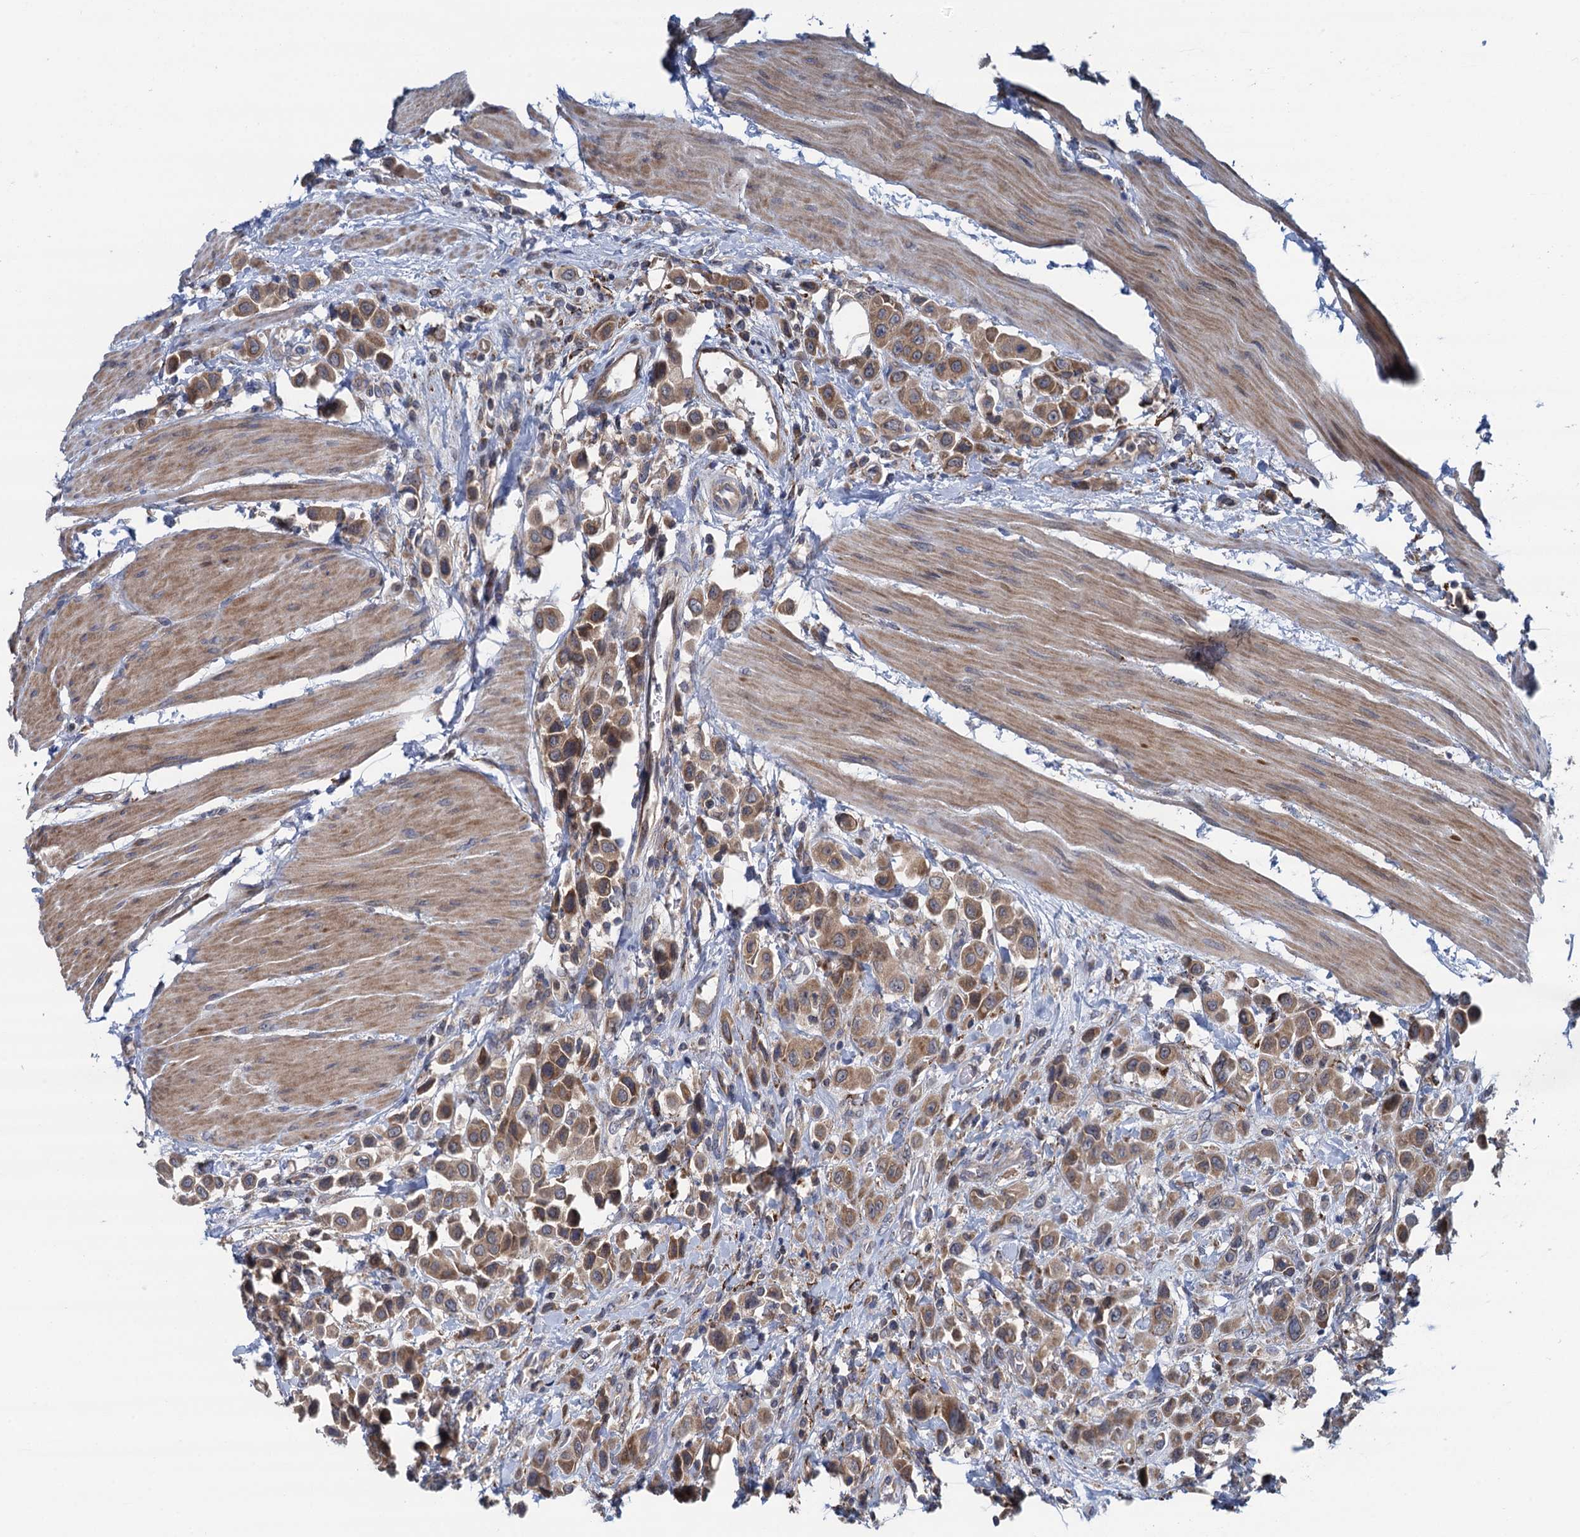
{"staining": {"intensity": "moderate", "quantity": ">75%", "location": "cytoplasmic/membranous"}, "tissue": "urothelial cancer", "cell_type": "Tumor cells", "image_type": "cancer", "snomed": [{"axis": "morphology", "description": "Urothelial carcinoma, High grade"}, {"axis": "topography", "description": "Urinary bladder"}], "caption": "IHC (DAB) staining of high-grade urothelial carcinoma exhibits moderate cytoplasmic/membranous protein expression in about >75% of tumor cells.", "gene": "CNTN5", "patient": {"sex": "male", "age": 50}}